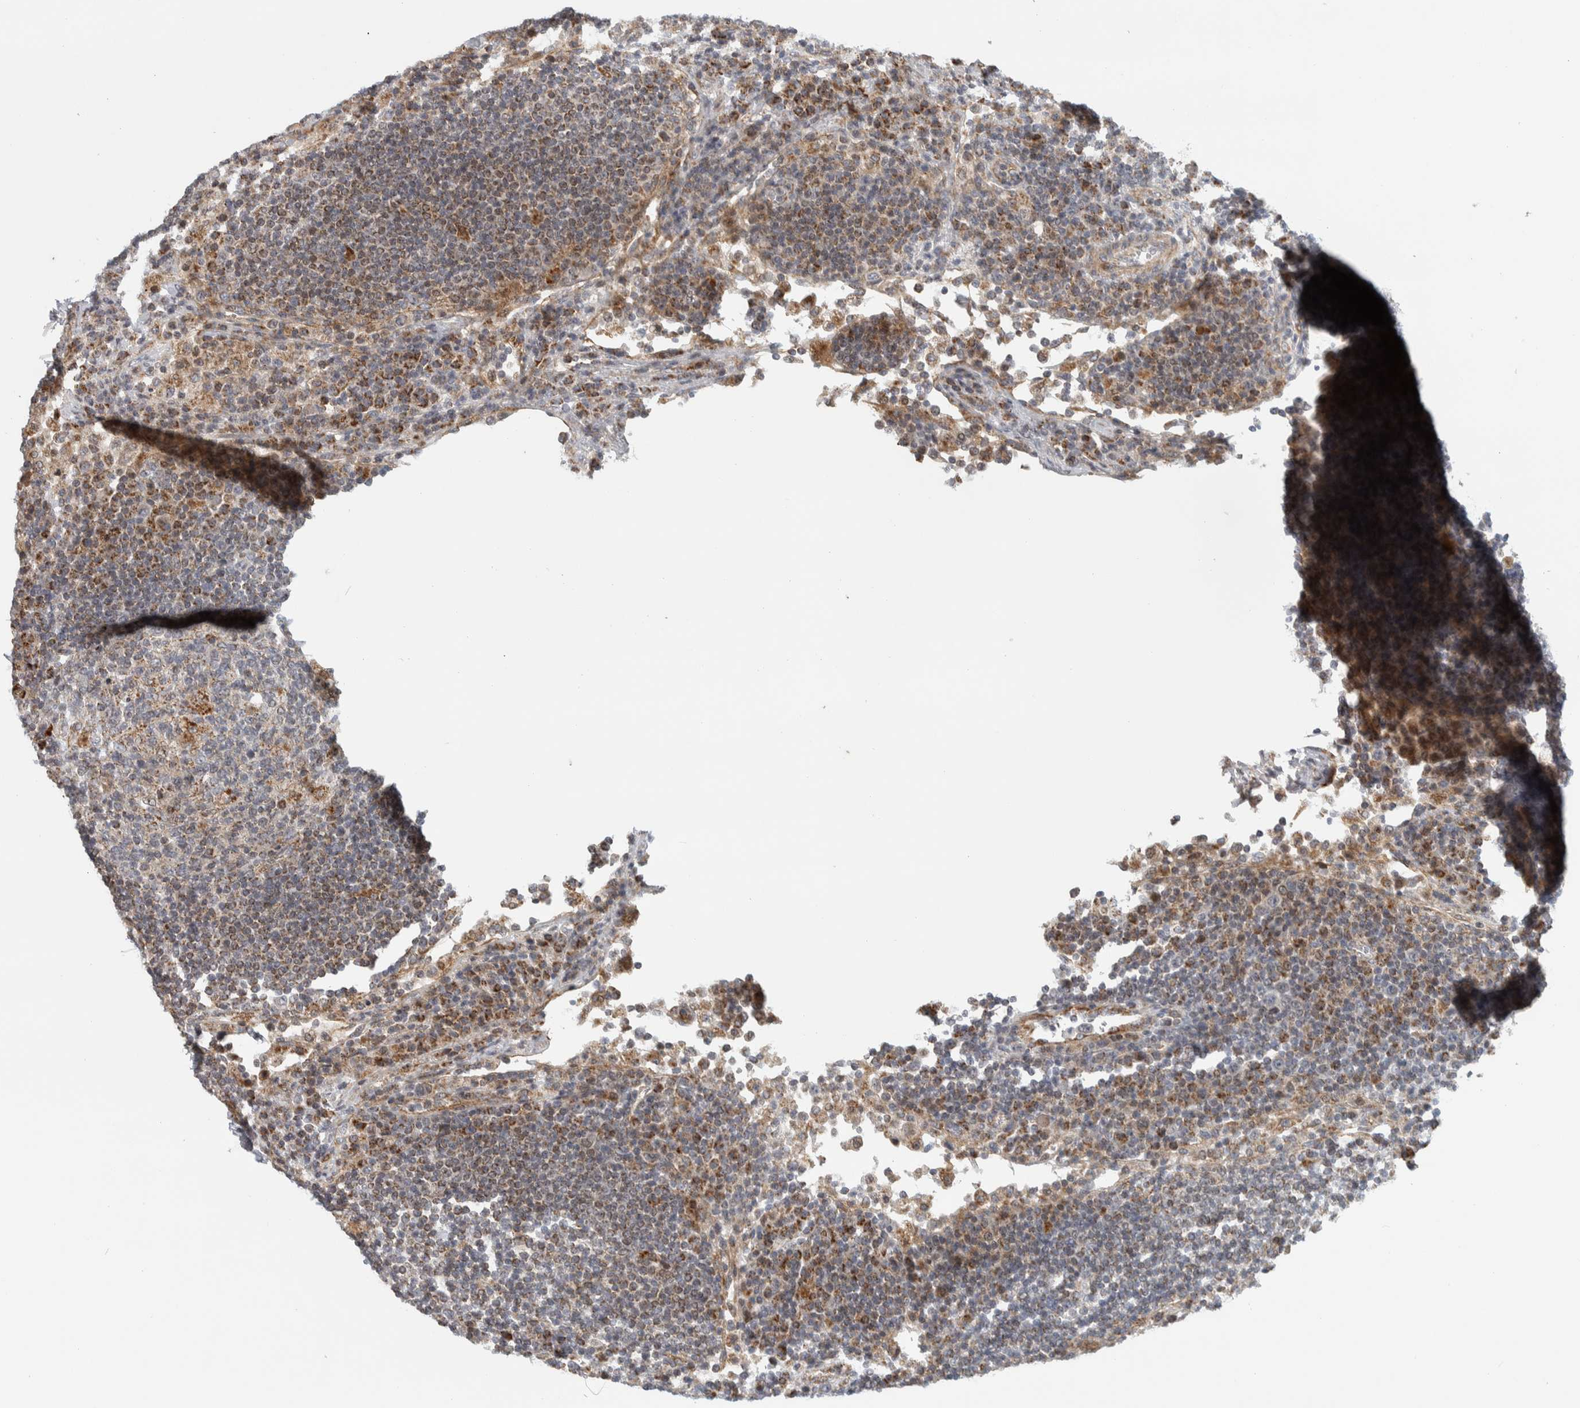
{"staining": {"intensity": "weak", "quantity": "<25%", "location": "cytoplasmic/membranous"}, "tissue": "lymph node", "cell_type": "Germinal center cells", "image_type": "normal", "snomed": [{"axis": "morphology", "description": "Normal tissue, NOS"}, {"axis": "topography", "description": "Lymph node"}], "caption": "This is a histopathology image of IHC staining of normal lymph node, which shows no positivity in germinal center cells. (DAB (3,3'-diaminobenzidine) immunohistochemistry (IHC) visualized using brightfield microscopy, high magnification).", "gene": "AFP", "patient": {"sex": "female", "age": 53}}